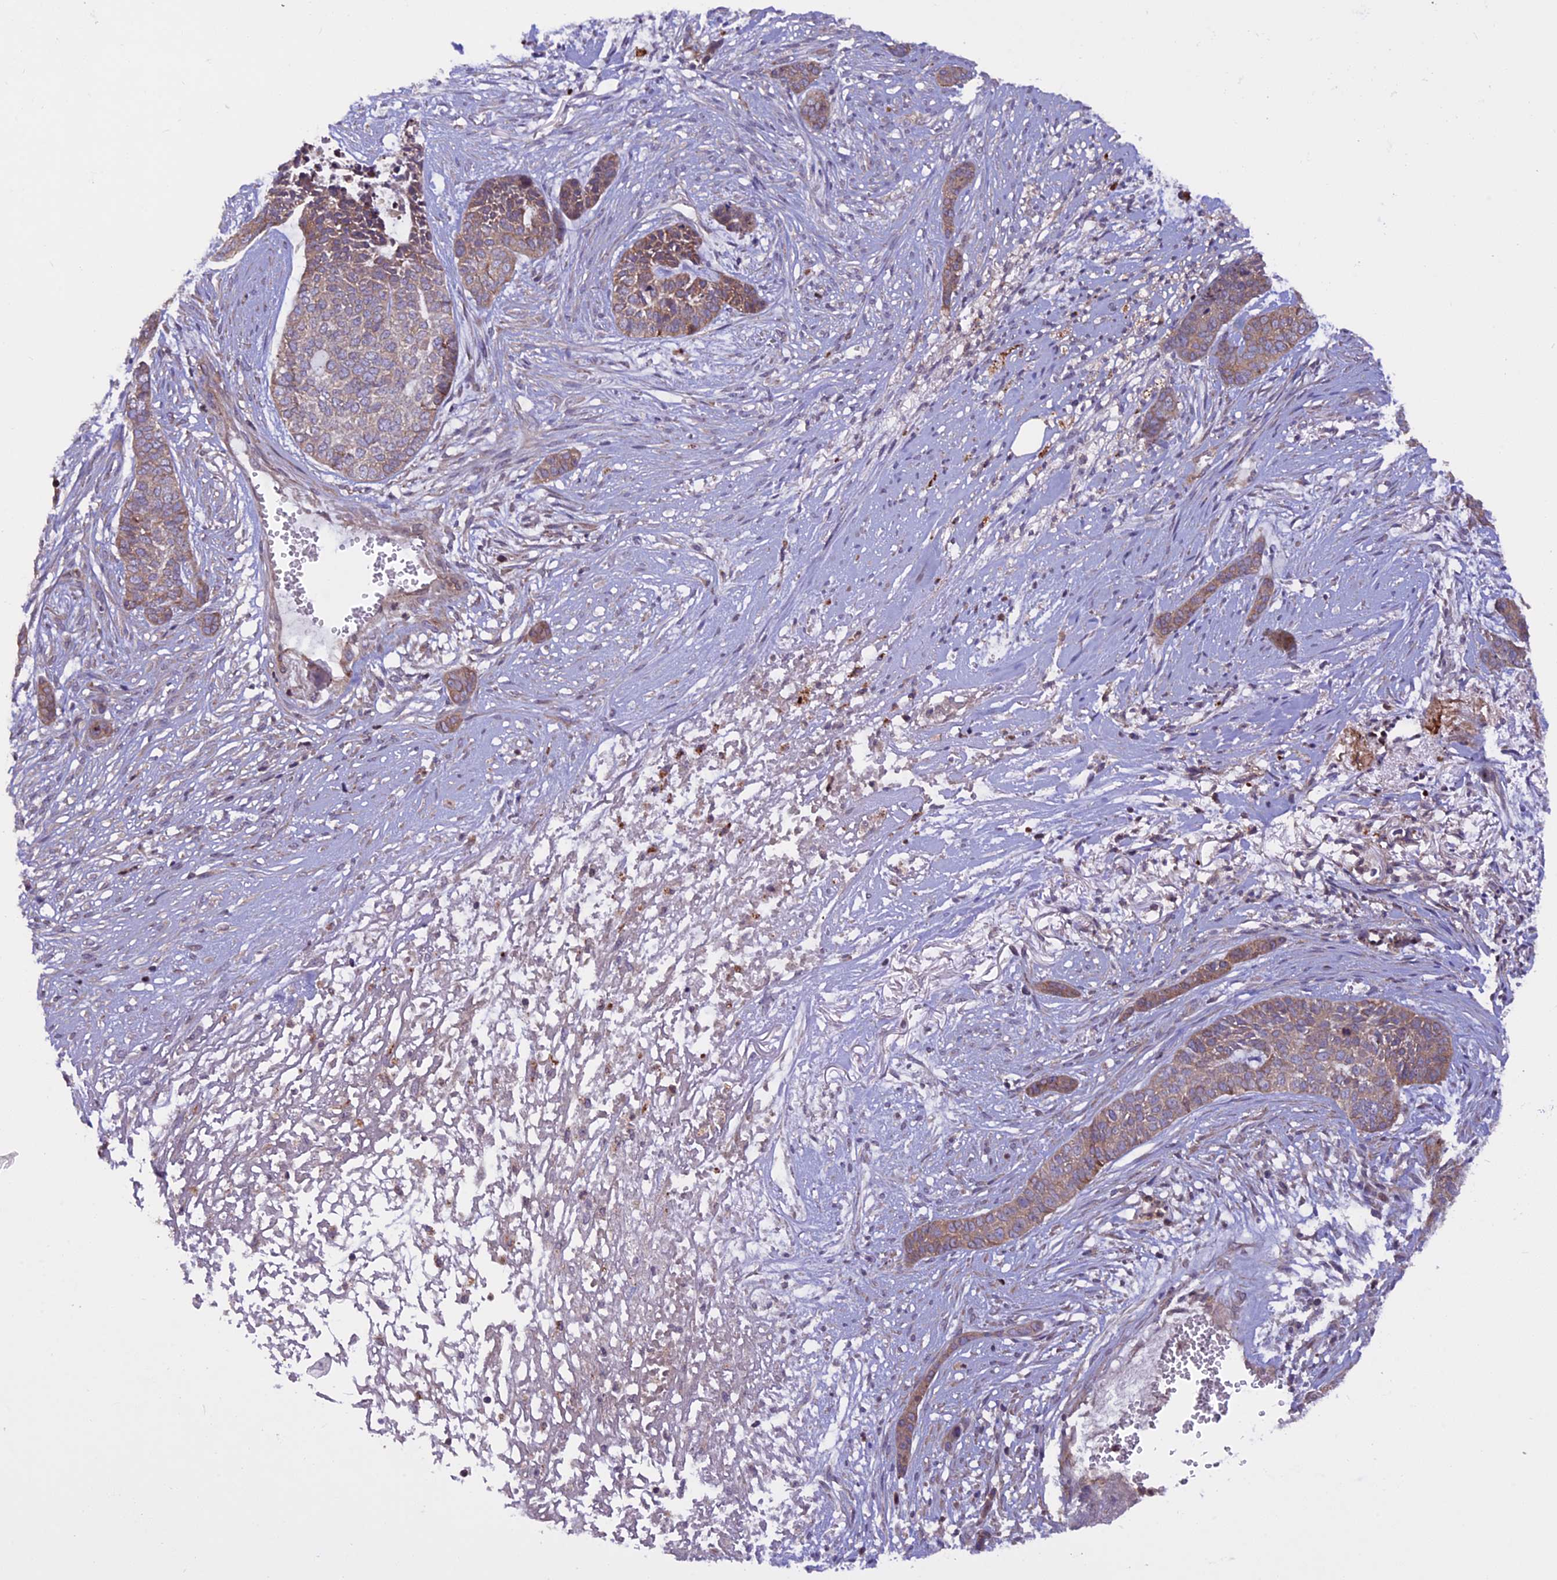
{"staining": {"intensity": "moderate", "quantity": "25%-75%", "location": "cytoplasmic/membranous"}, "tissue": "skin cancer", "cell_type": "Tumor cells", "image_type": "cancer", "snomed": [{"axis": "morphology", "description": "Basal cell carcinoma"}, {"axis": "topography", "description": "Skin"}], "caption": "The immunohistochemical stain labels moderate cytoplasmic/membranous staining in tumor cells of basal cell carcinoma (skin) tissue. (IHC, brightfield microscopy, high magnification).", "gene": "CCDC125", "patient": {"sex": "female", "age": 64}}